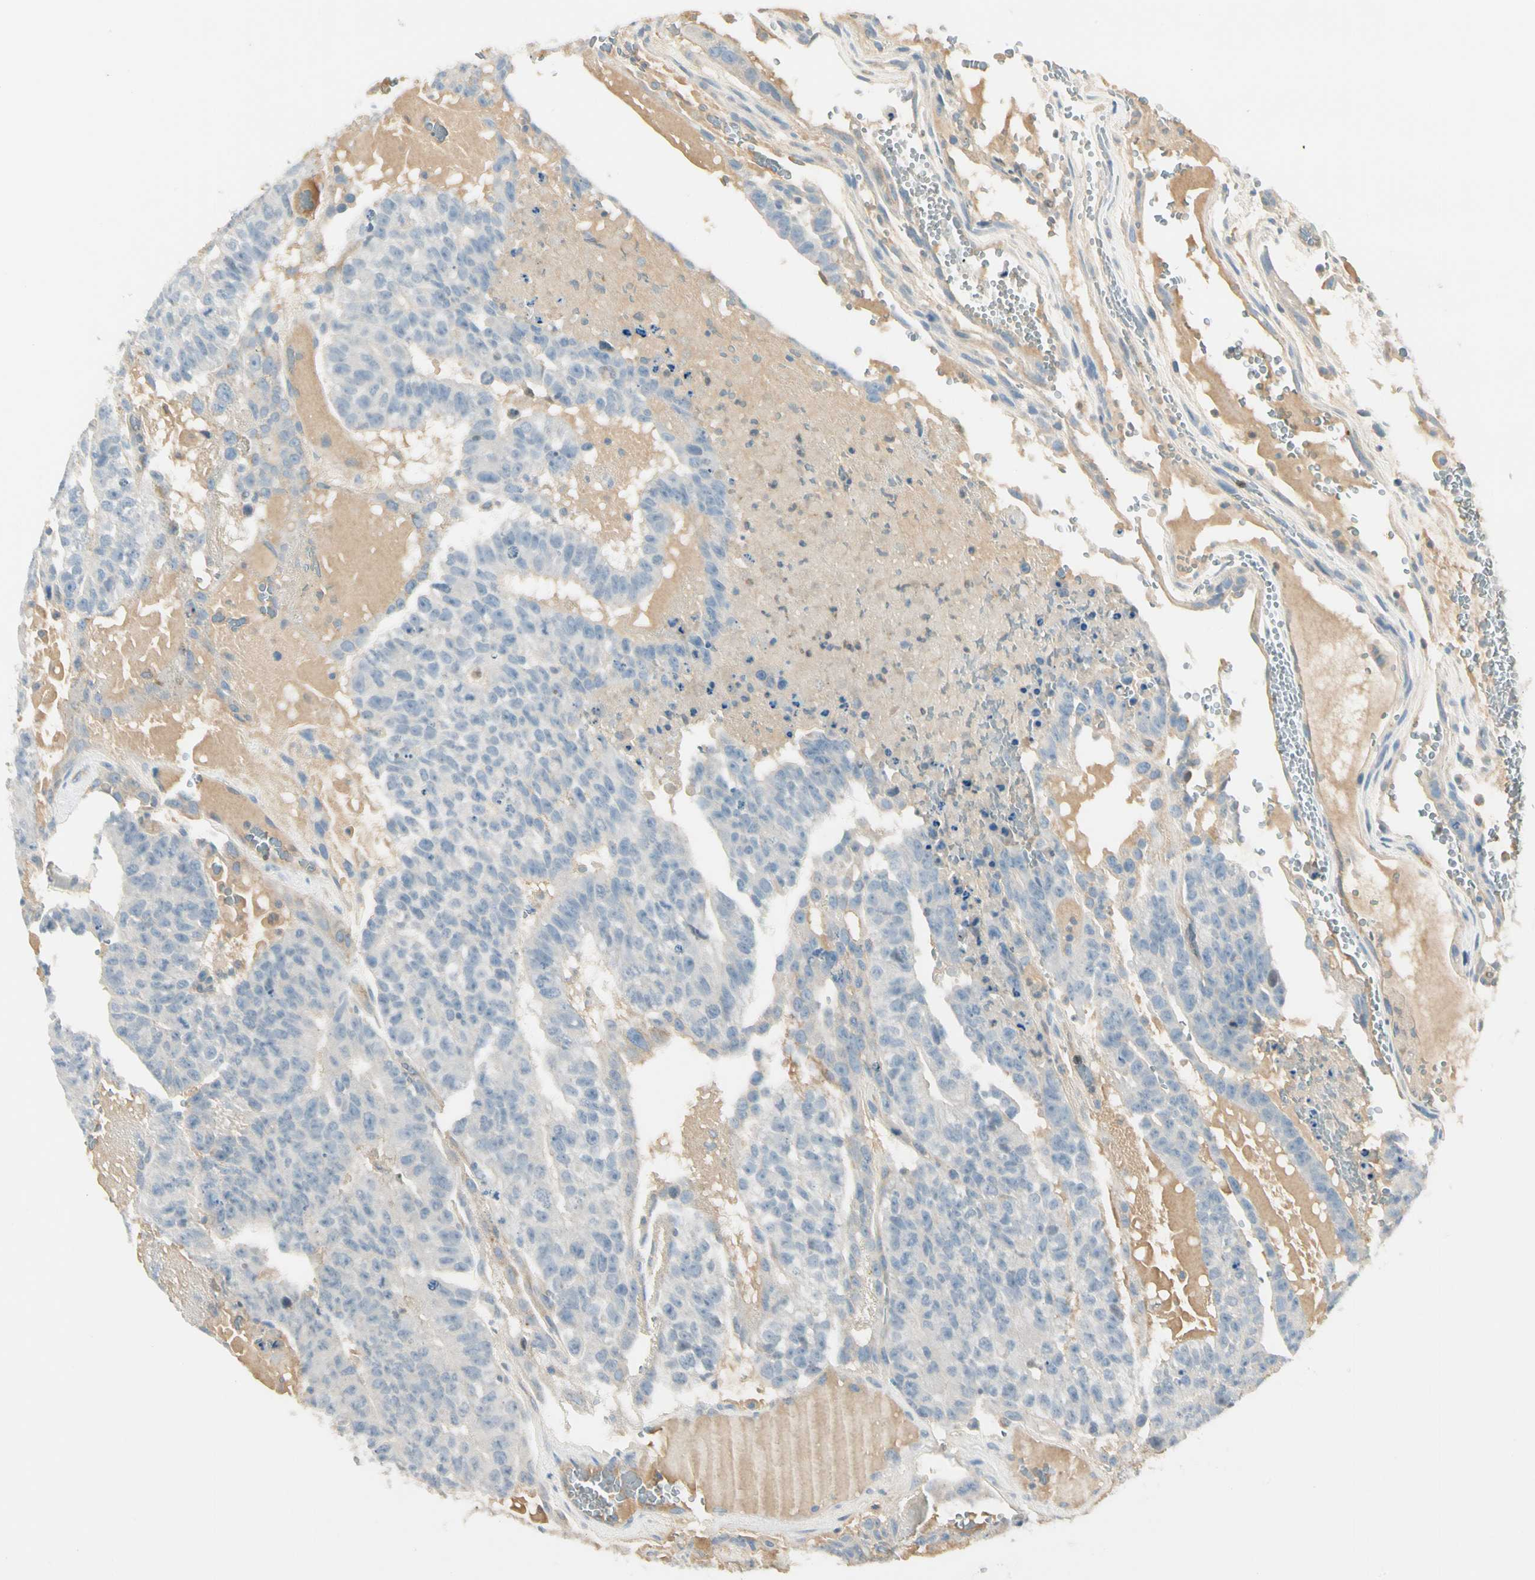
{"staining": {"intensity": "negative", "quantity": "none", "location": "none"}, "tissue": "testis cancer", "cell_type": "Tumor cells", "image_type": "cancer", "snomed": [{"axis": "morphology", "description": "Seminoma, NOS"}, {"axis": "morphology", "description": "Carcinoma, Embryonal, NOS"}, {"axis": "topography", "description": "Testis"}], "caption": "This is a photomicrograph of immunohistochemistry staining of seminoma (testis), which shows no staining in tumor cells.", "gene": "LPCAT2", "patient": {"sex": "male", "age": 52}}